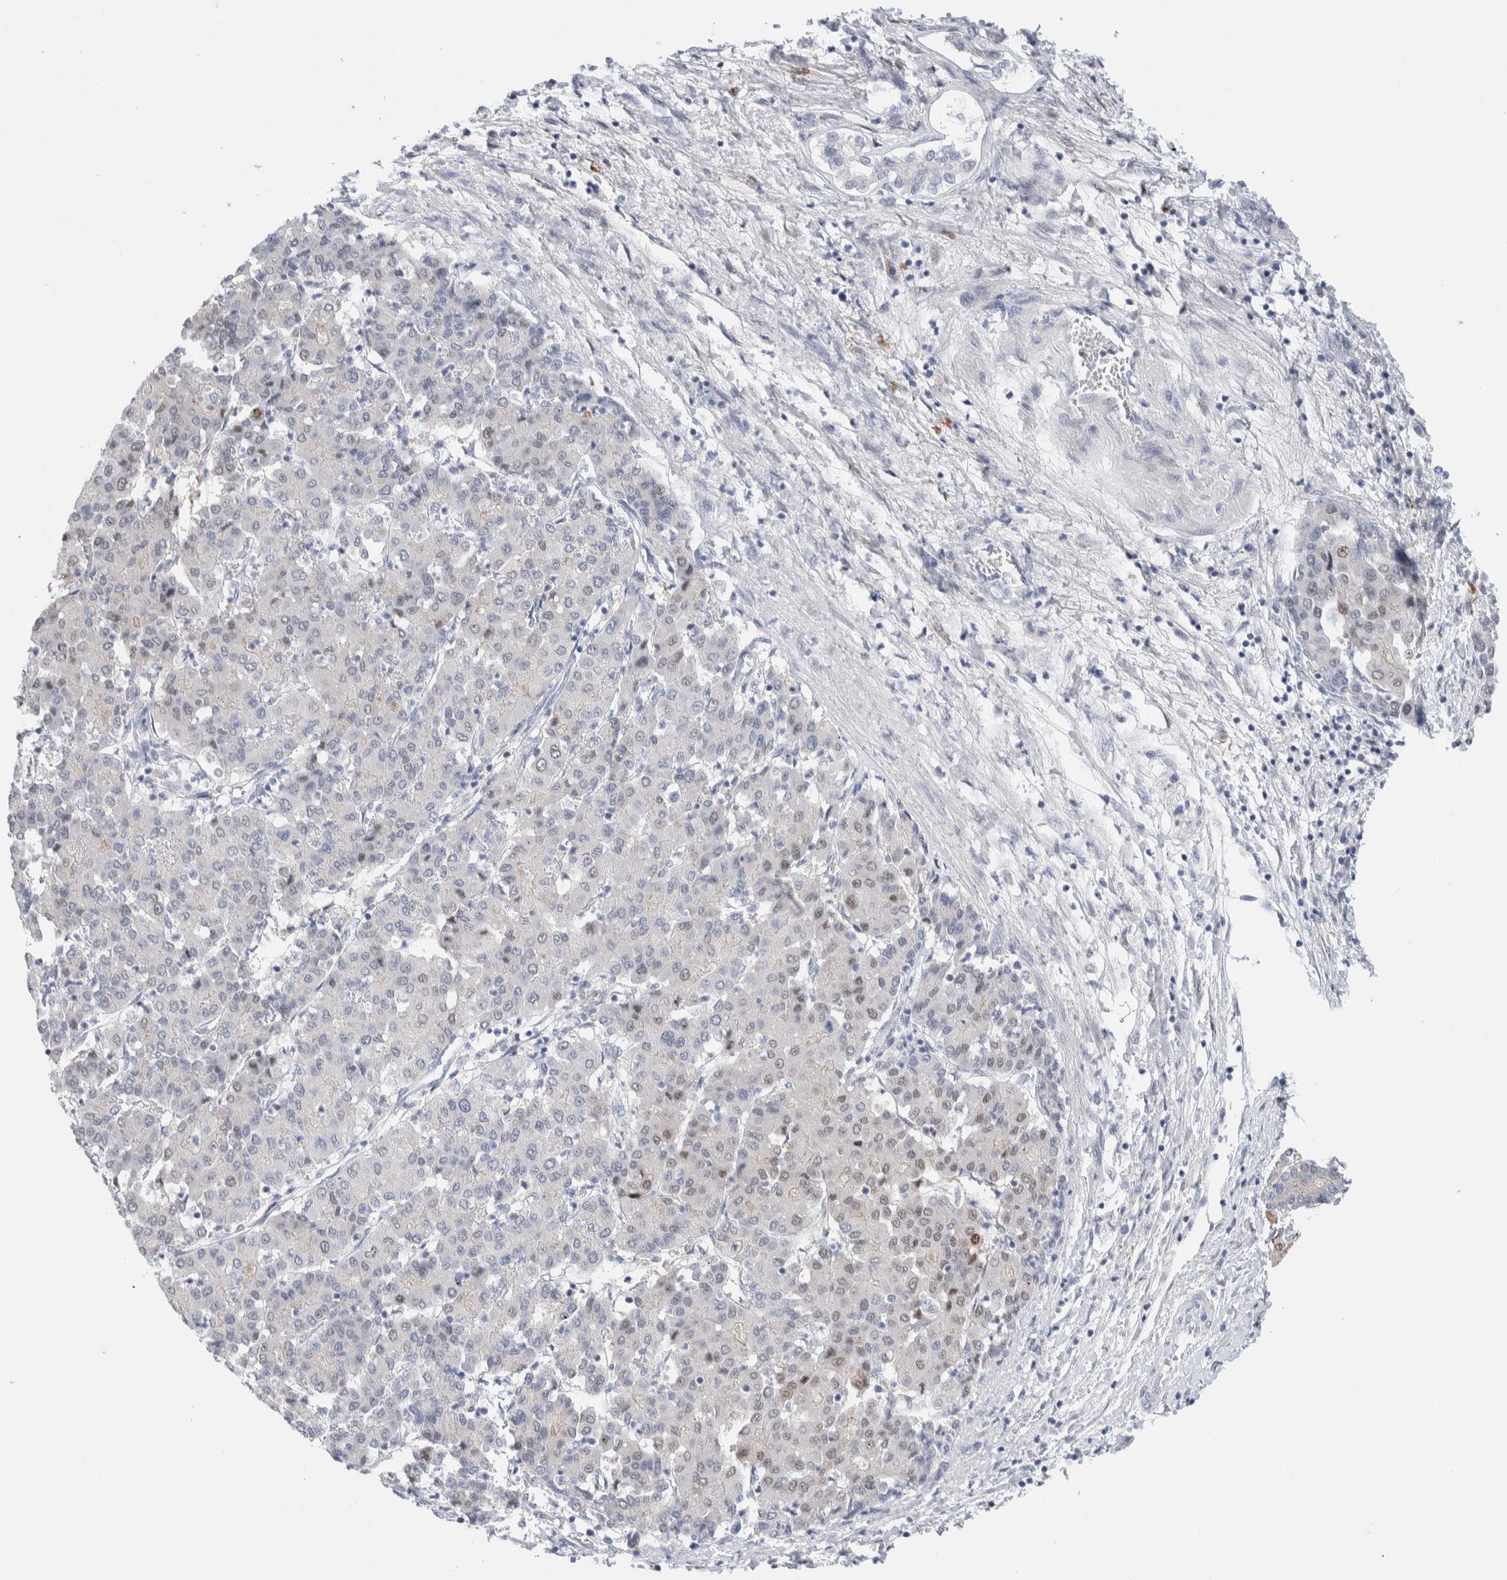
{"staining": {"intensity": "negative", "quantity": "none", "location": "none"}, "tissue": "liver cancer", "cell_type": "Tumor cells", "image_type": "cancer", "snomed": [{"axis": "morphology", "description": "Carcinoma, Hepatocellular, NOS"}, {"axis": "topography", "description": "Liver"}], "caption": "The IHC image has no significant expression in tumor cells of liver hepatocellular carcinoma tissue.", "gene": "DNAJB6", "patient": {"sex": "male", "age": 65}}